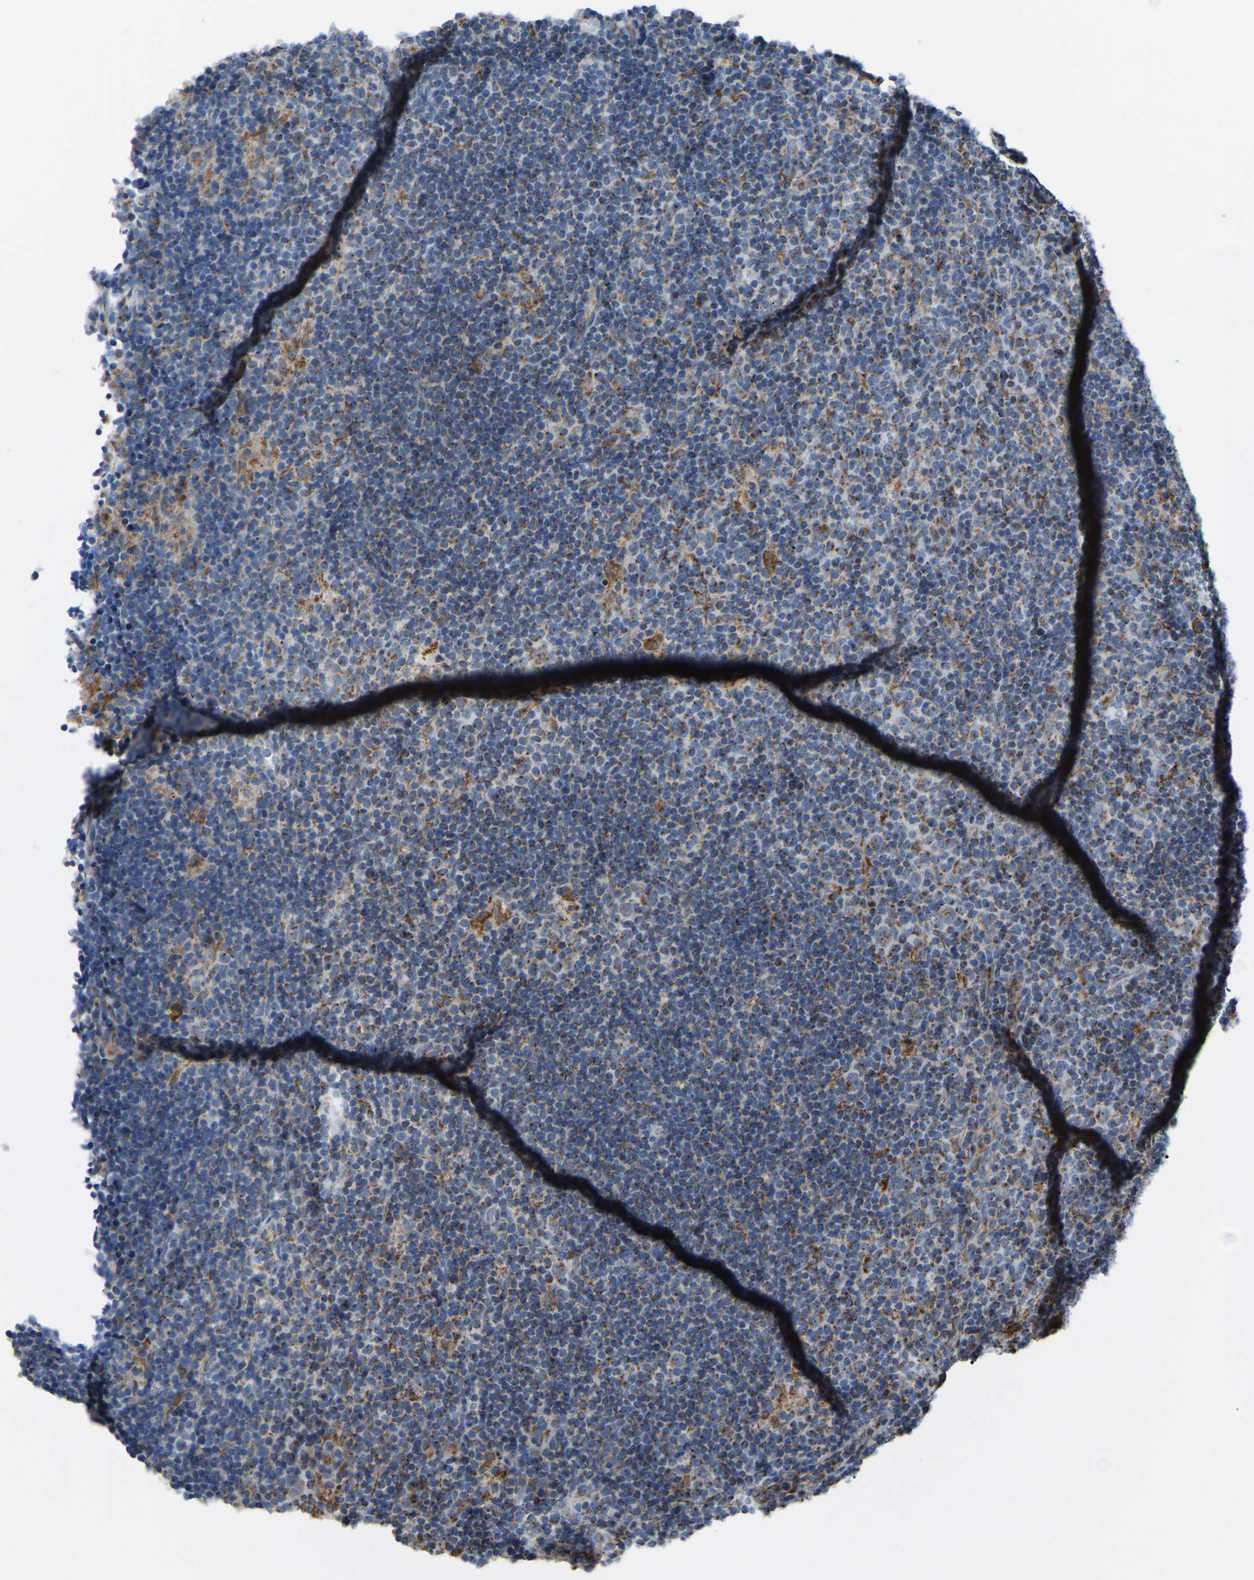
{"staining": {"intensity": "weak", "quantity": "<25%", "location": "cytoplasmic/membranous"}, "tissue": "lymphoma", "cell_type": "Tumor cells", "image_type": "cancer", "snomed": [{"axis": "morphology", "description": "Hodgkin's disease, NOS"}, {"axis": "topography", "description": "Lymph node"}], "caption": "IHC of human Hodgkin's disease exhibits no expression in tumor cells.", "gene": "CANT1", "patient": {"sex": "female", "age": 57}}